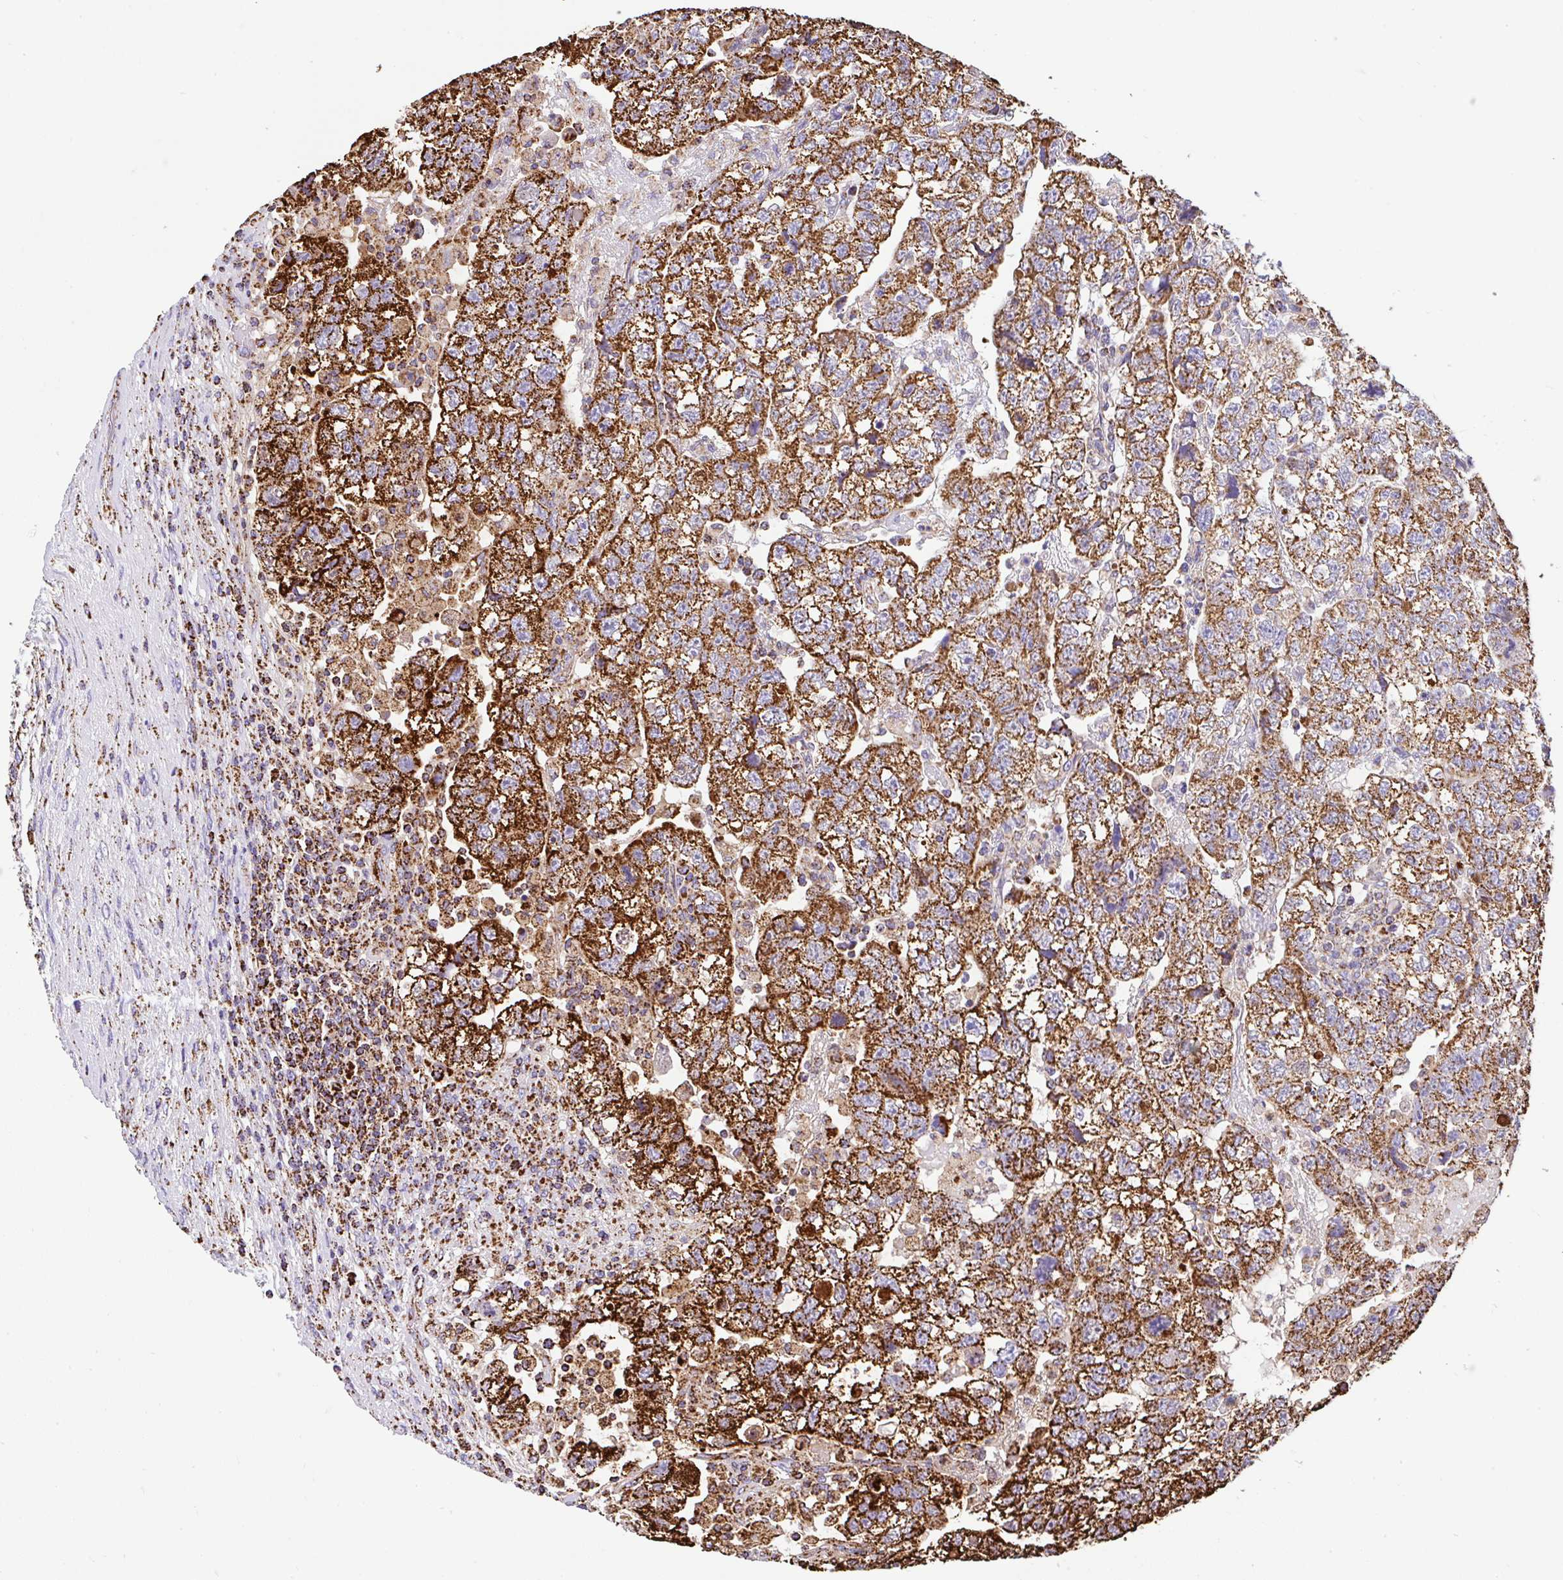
{"staining": {"intensity": "strong", "quantity": ">75%", "location": "cytoplasmic/membranous"}, "tissue": "testis cancer", "cell_type": "Tumor cells", "image_type": "cancer", "snomed": [{"axis": "morphology", "description": "Normal tissue, NOS"}, {"axis": "morphology", "description": "Carcinoma, Embryonal, NOS"}, {"axis": "topography", "description": "Testis"}], "caption": "This is an image of immunohistochemistry (IHC) staining of testis cancer, which shows strong staining in the cytoplasmic/membranous of tumor cells.", "gene": "ANKRD33B", "patient": {"sex": "male", "age": 36}}